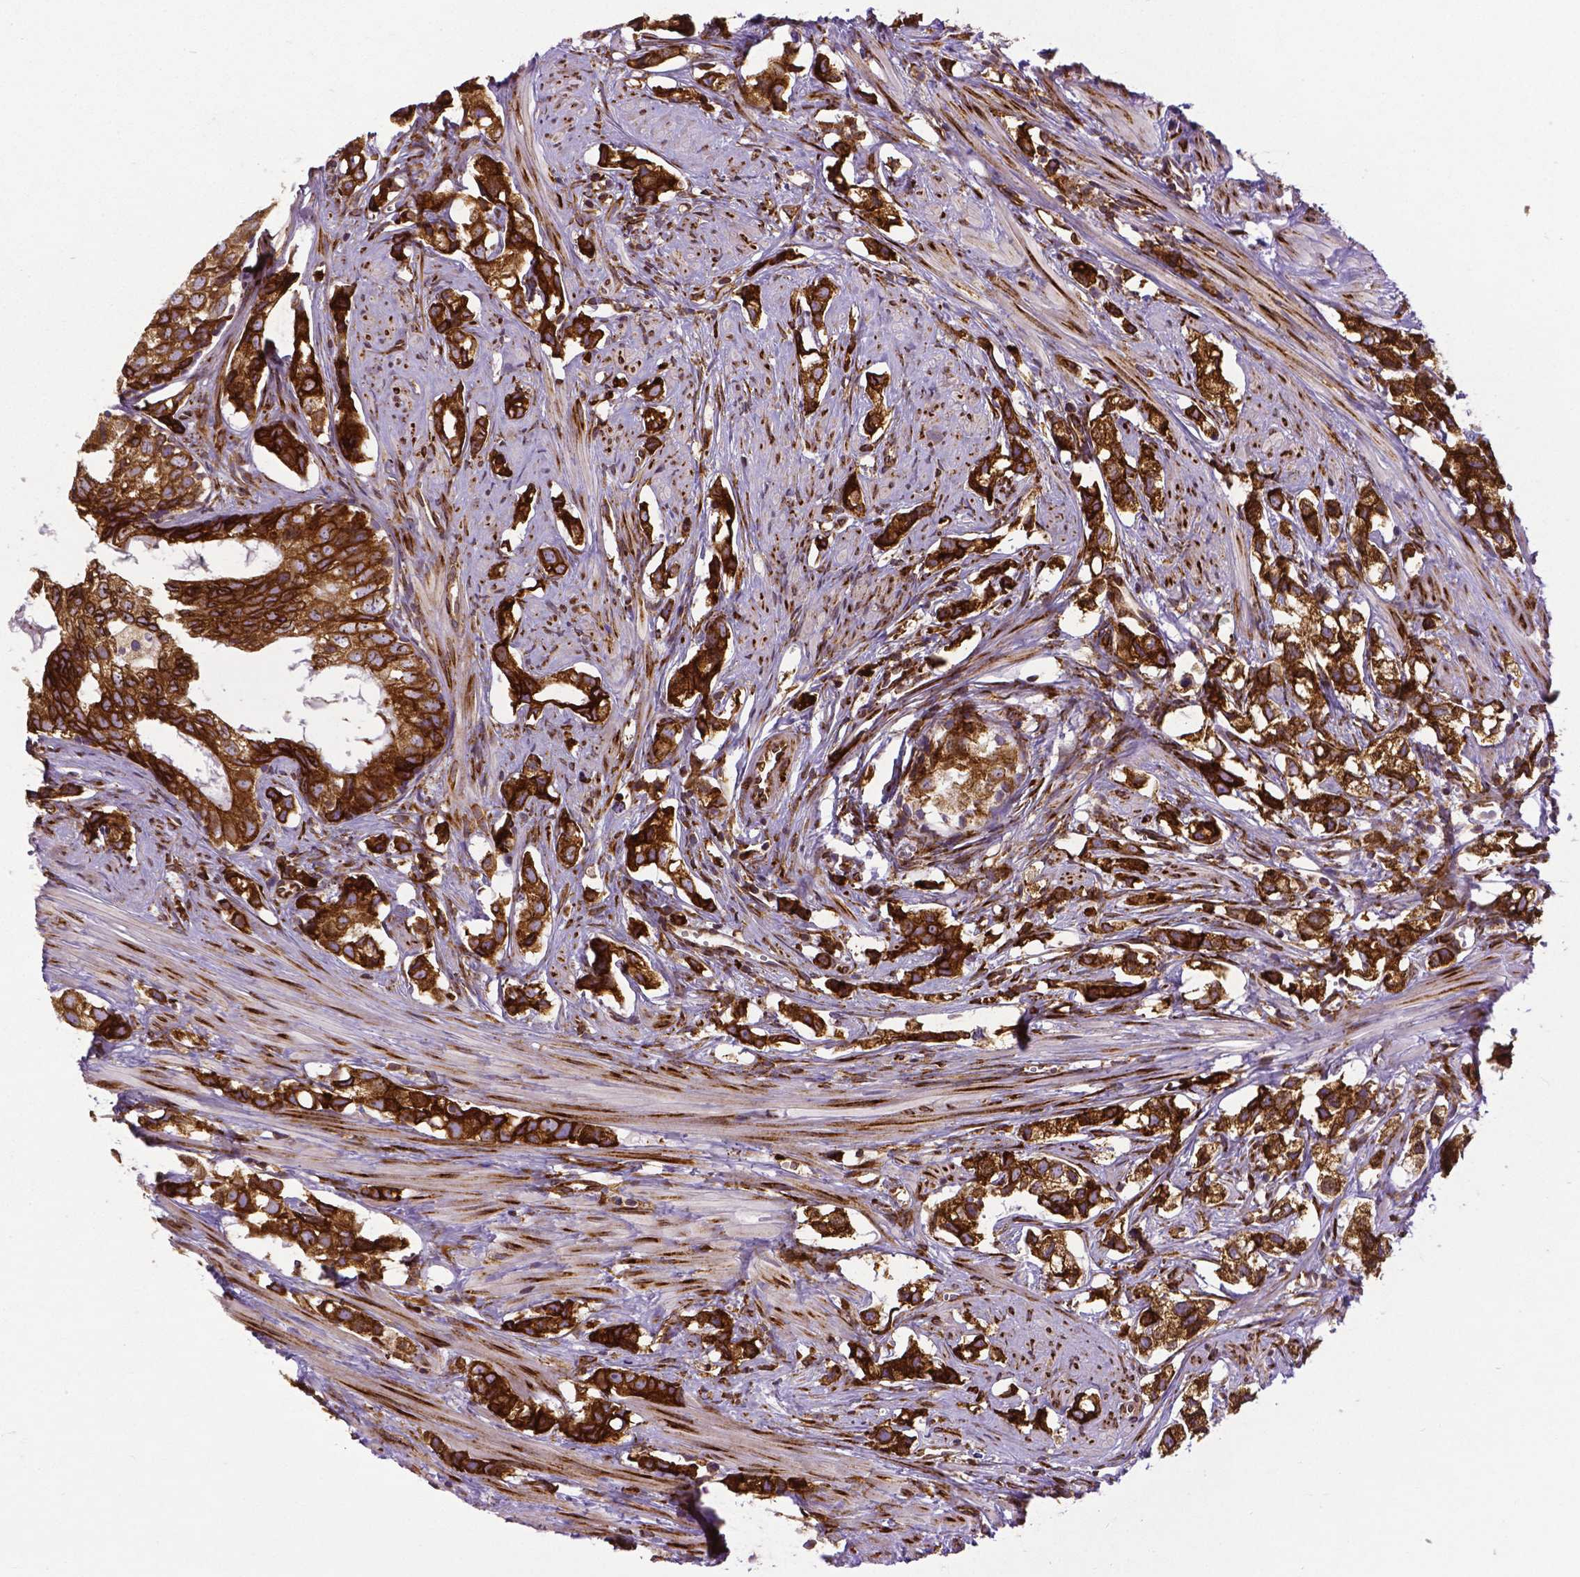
{"staining": {"intensity": "strong", "quantity": ">75%", "location": "cytoplasmic/membranous"}, "tissue": "prostate cancer", "cell_type": "Tumor cells", "image_type": "cancer", "snomed": [{"axis": "morphology", "description": "Adenocarcinoma, High grade"}, {"axis": "topography", "description": "Prostate"}], "caption": "Strong cytoplasmic/membranous expression for a protein is seen in about >75% of tumor cells of high-grade adenocarcinoma (prostate) using IHC.", "gene": "MTDH", "patient": {"sex": "male", "age": 58}}